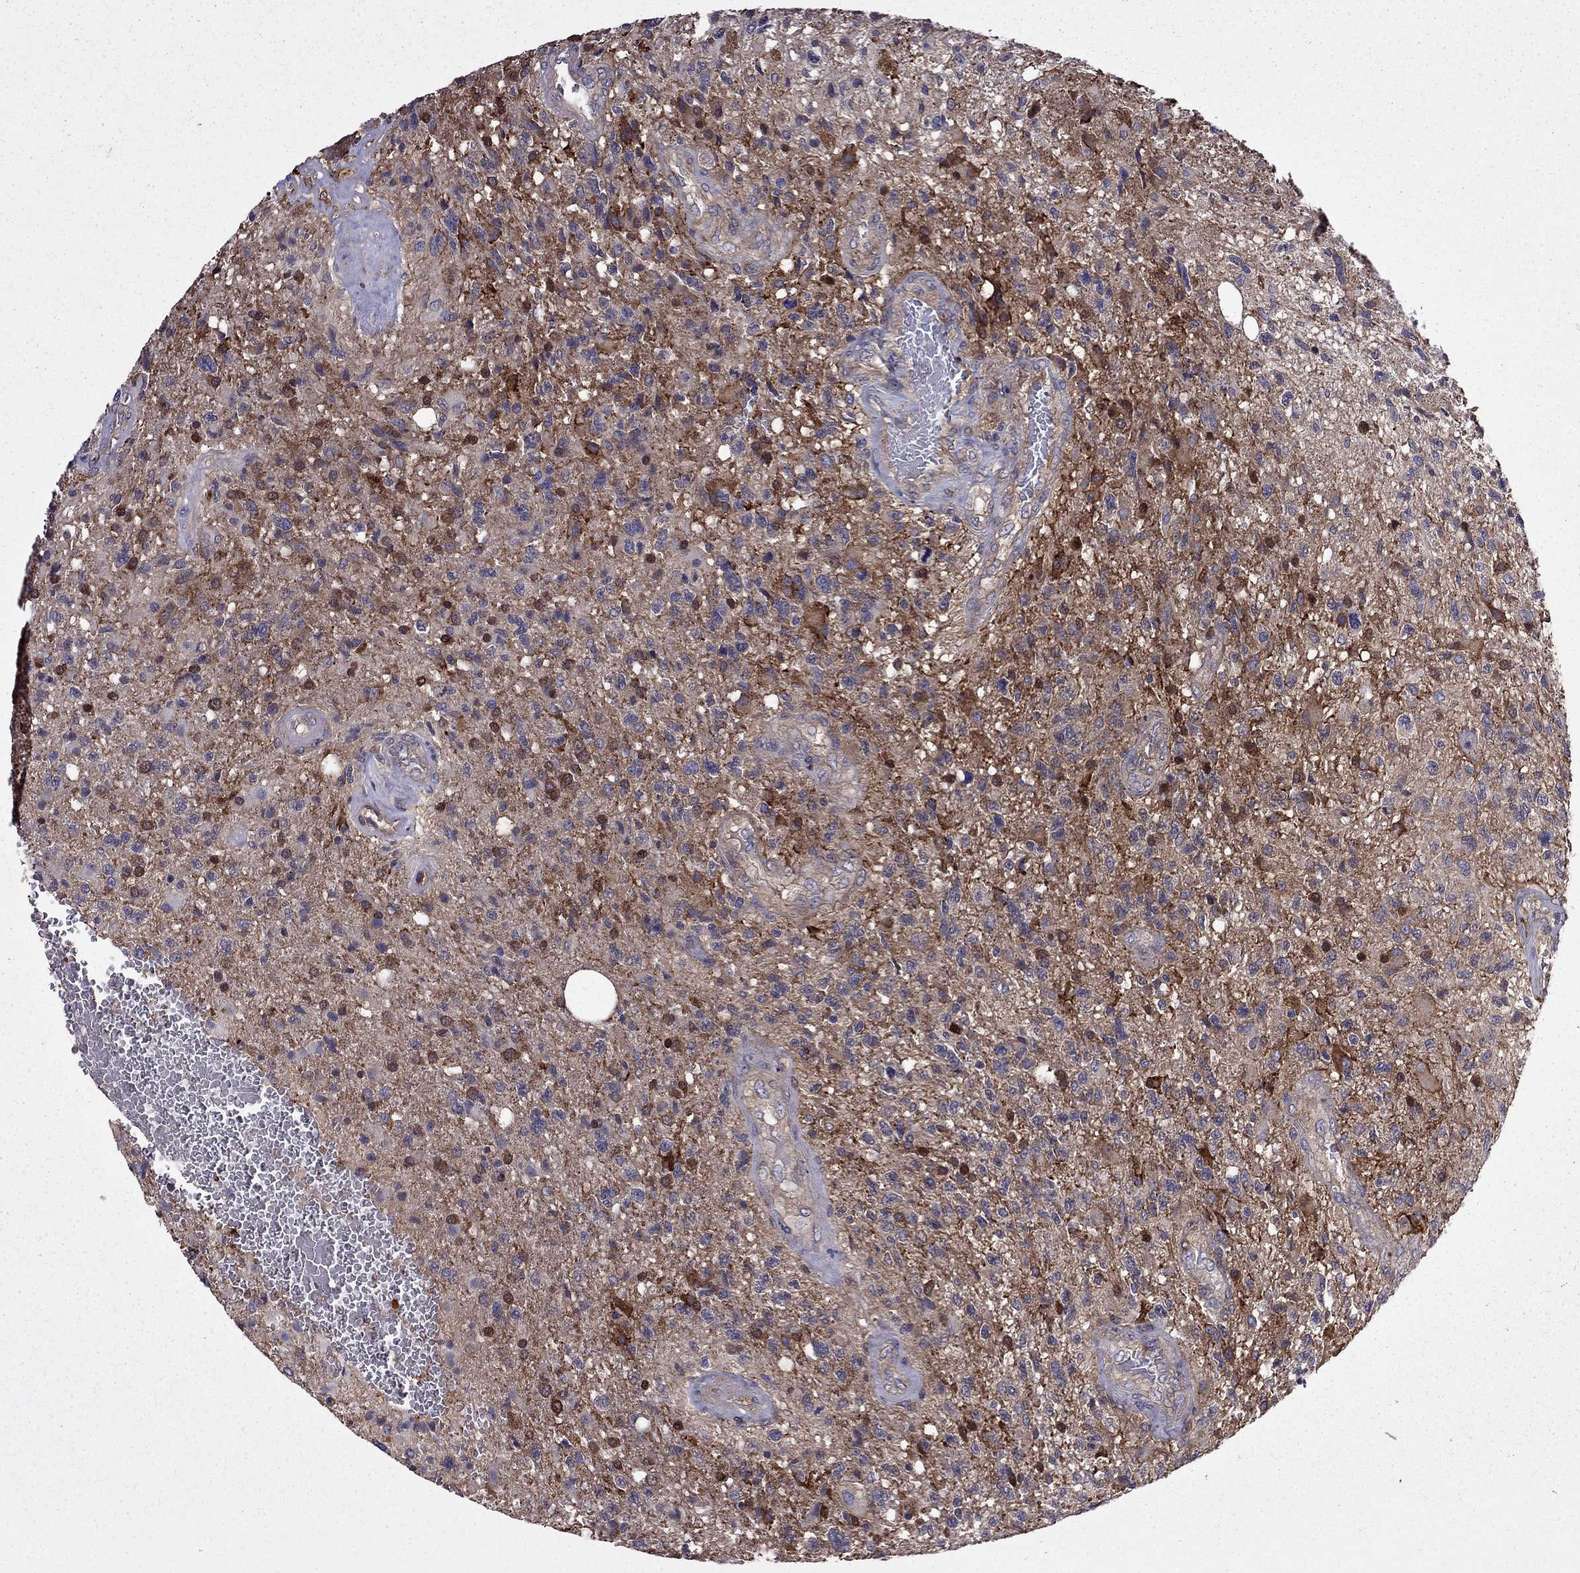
{"staining": {"intensity": "moderate", "quantity": "<25%", "location": "cytoplasmic/membranous"}, "tissue": "glioma", "cell_type": "Tumor cells", "image_type": "cancer", "snomed": [{"axis": "morphology", "description": "Glioma, malignant, High grade"}, {"axis": "topography", "description": "Brain"}], "caption": "Immunohistochemical staining of high-grade glioma (malignant) demonstrates low levels of moderate cytoplasmic/membranous protein staining in approximately <25% of tumor cells.", "gene": "ITGB1", "patient": {"sex": "male", "age": 56}}